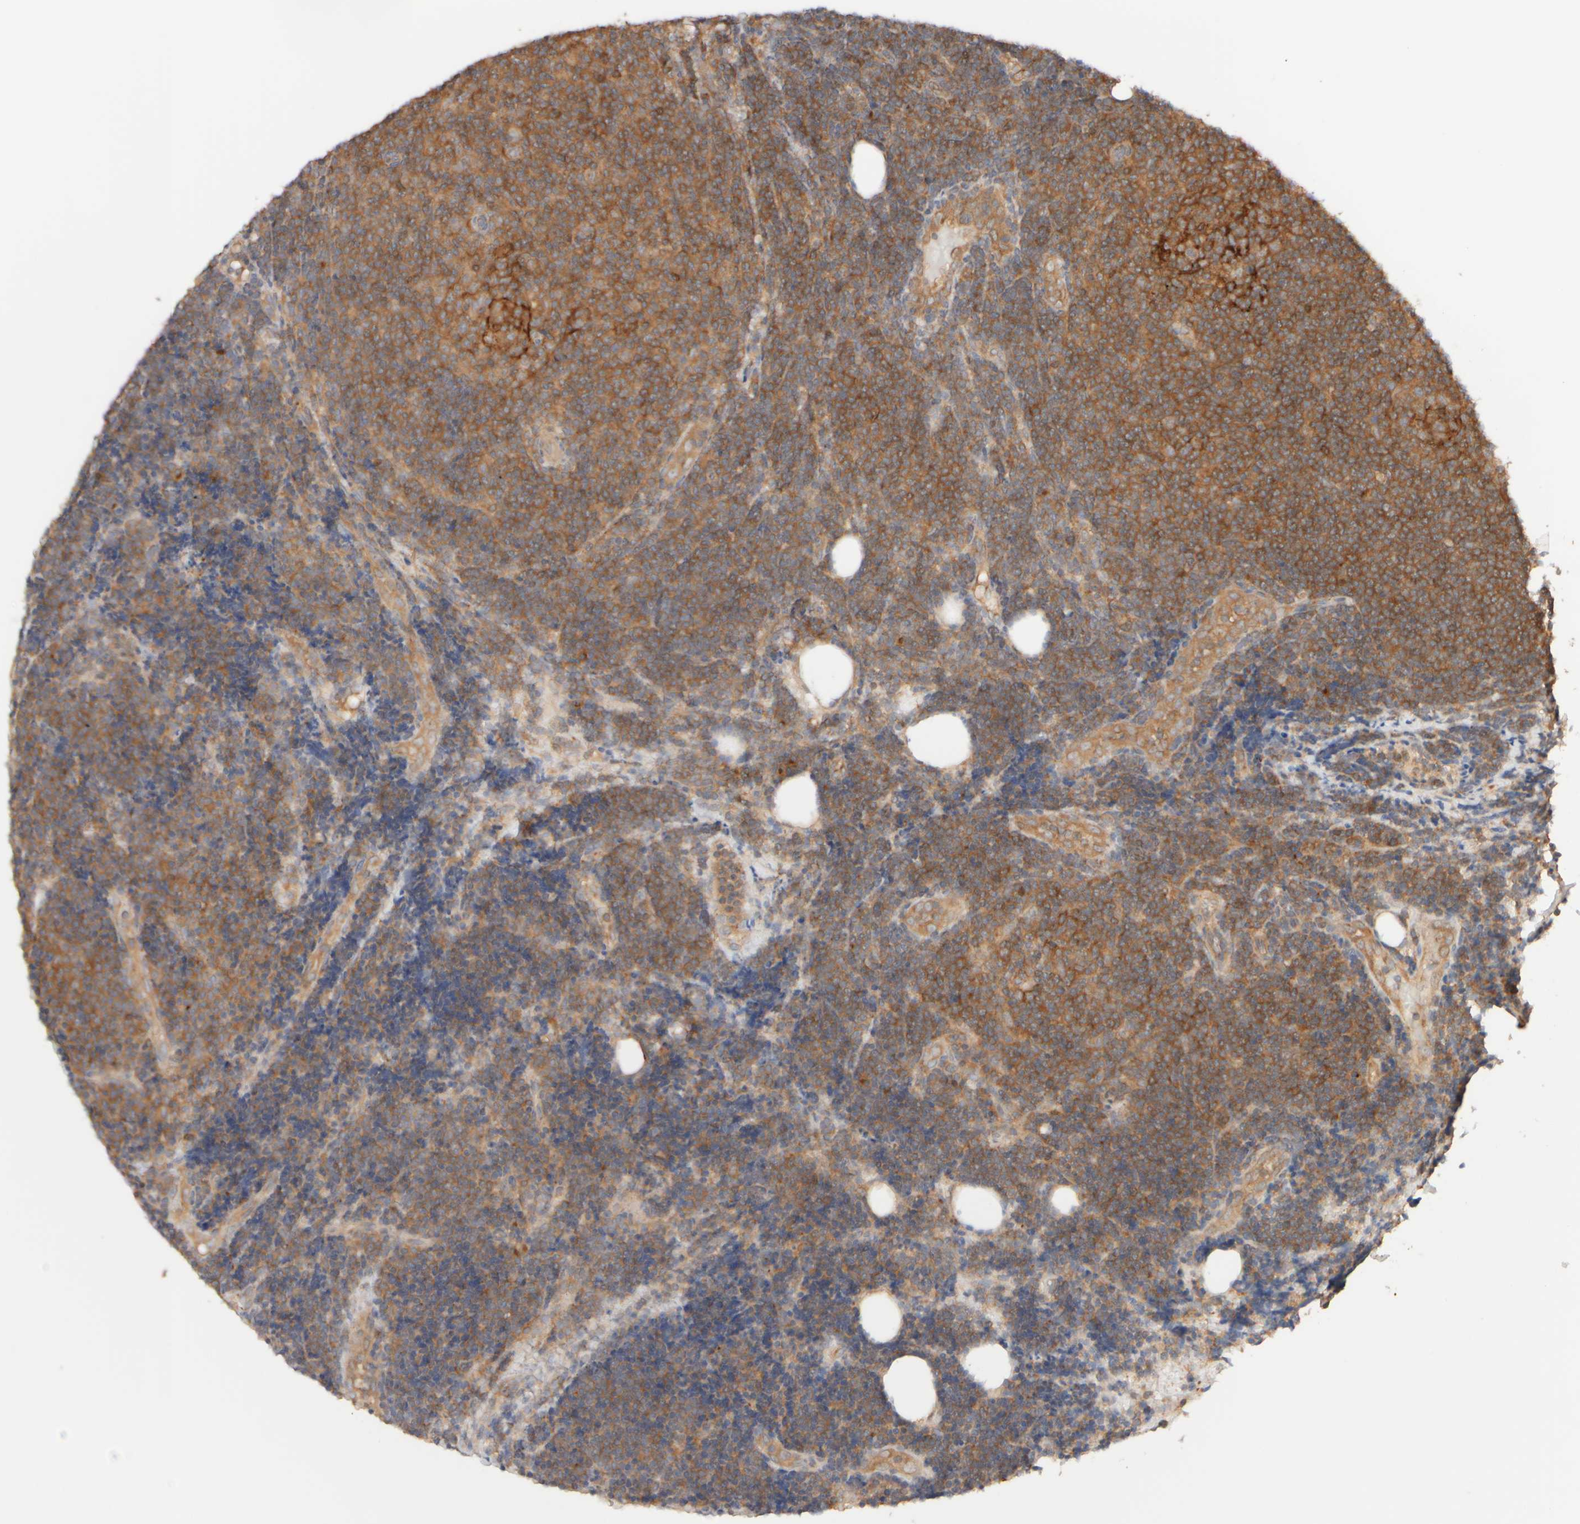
{"staining": {"intensity": "moderate", "quantity": "25%-75%", "location": "cytoplasmic/membranous"}, "tissue": "lymphoma", "cell_type": "Tumor cells", "image_type": "cancer", "snomed": [{"axis": "morphology", "description": "Malignant lymphoma, non-Hodgkin's type, Low grade"}, {"axis": "topography", "description": "Lymph node"}], "caption": "Immunohistochemistry (IHC) micrograph of neoplastic tissue: human low-grade malignant lymphoma, non-Hodgkin's type stained using immunohistochemistry shows medium levels of moderate protein expression localized specifically in the cytoplasmic/membranous of tumor cells, appearing as a cytoplasmic/membranous brown color.", "gene": "RABEP1", "patient": {"sex": "male", "age": 83}}